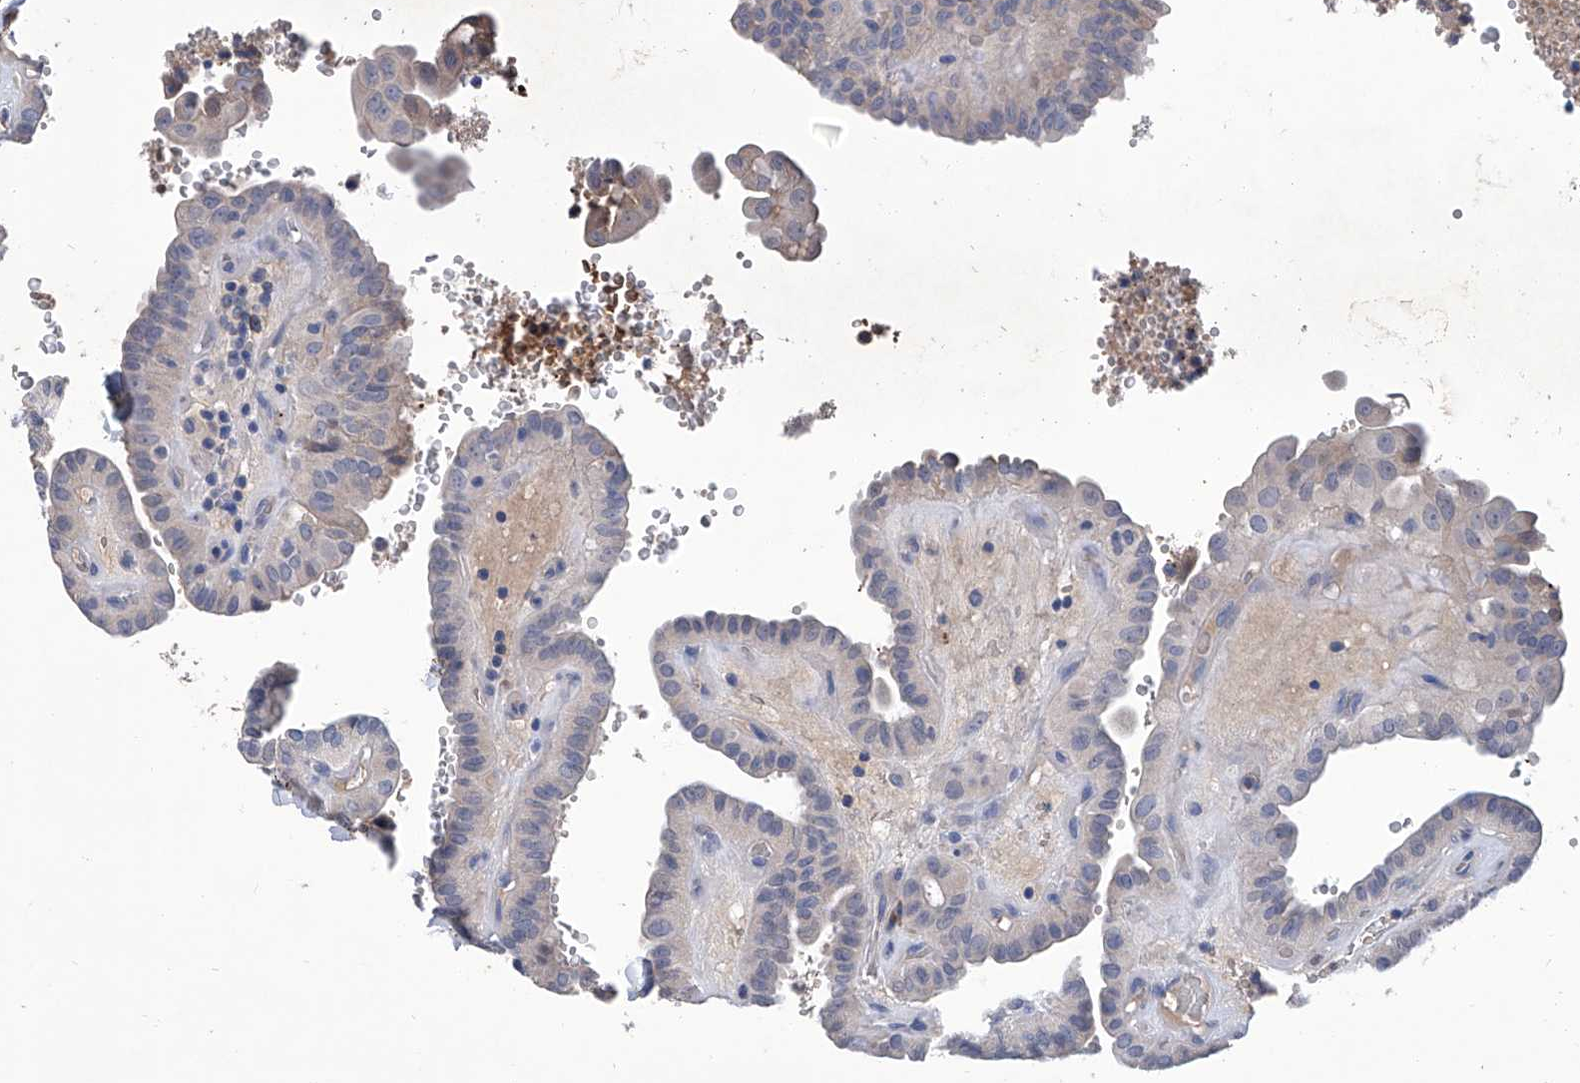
{"staining": {"intensity": "negative", "quantity": "none", "location": "none"}, "tissue": "thyroid cancer", "cell_type": "Tumor cells", "image_type": "cancer", "snomed": [{"axis": "morphology", "description": "Papillary adenocarcinoma, NOS"}, {"axis": "topography", "description": "Thyroid gland"}], "caption": "Tumor cells are negative for brown protein staining in thyroid papillary adenocarcinoma. (Brightfield microscopy of DAB (3,3'-diaminobenzidine) IHC at high magnification).", "gene": "GPT", "patient": {"sex": "male", "age": 77}}